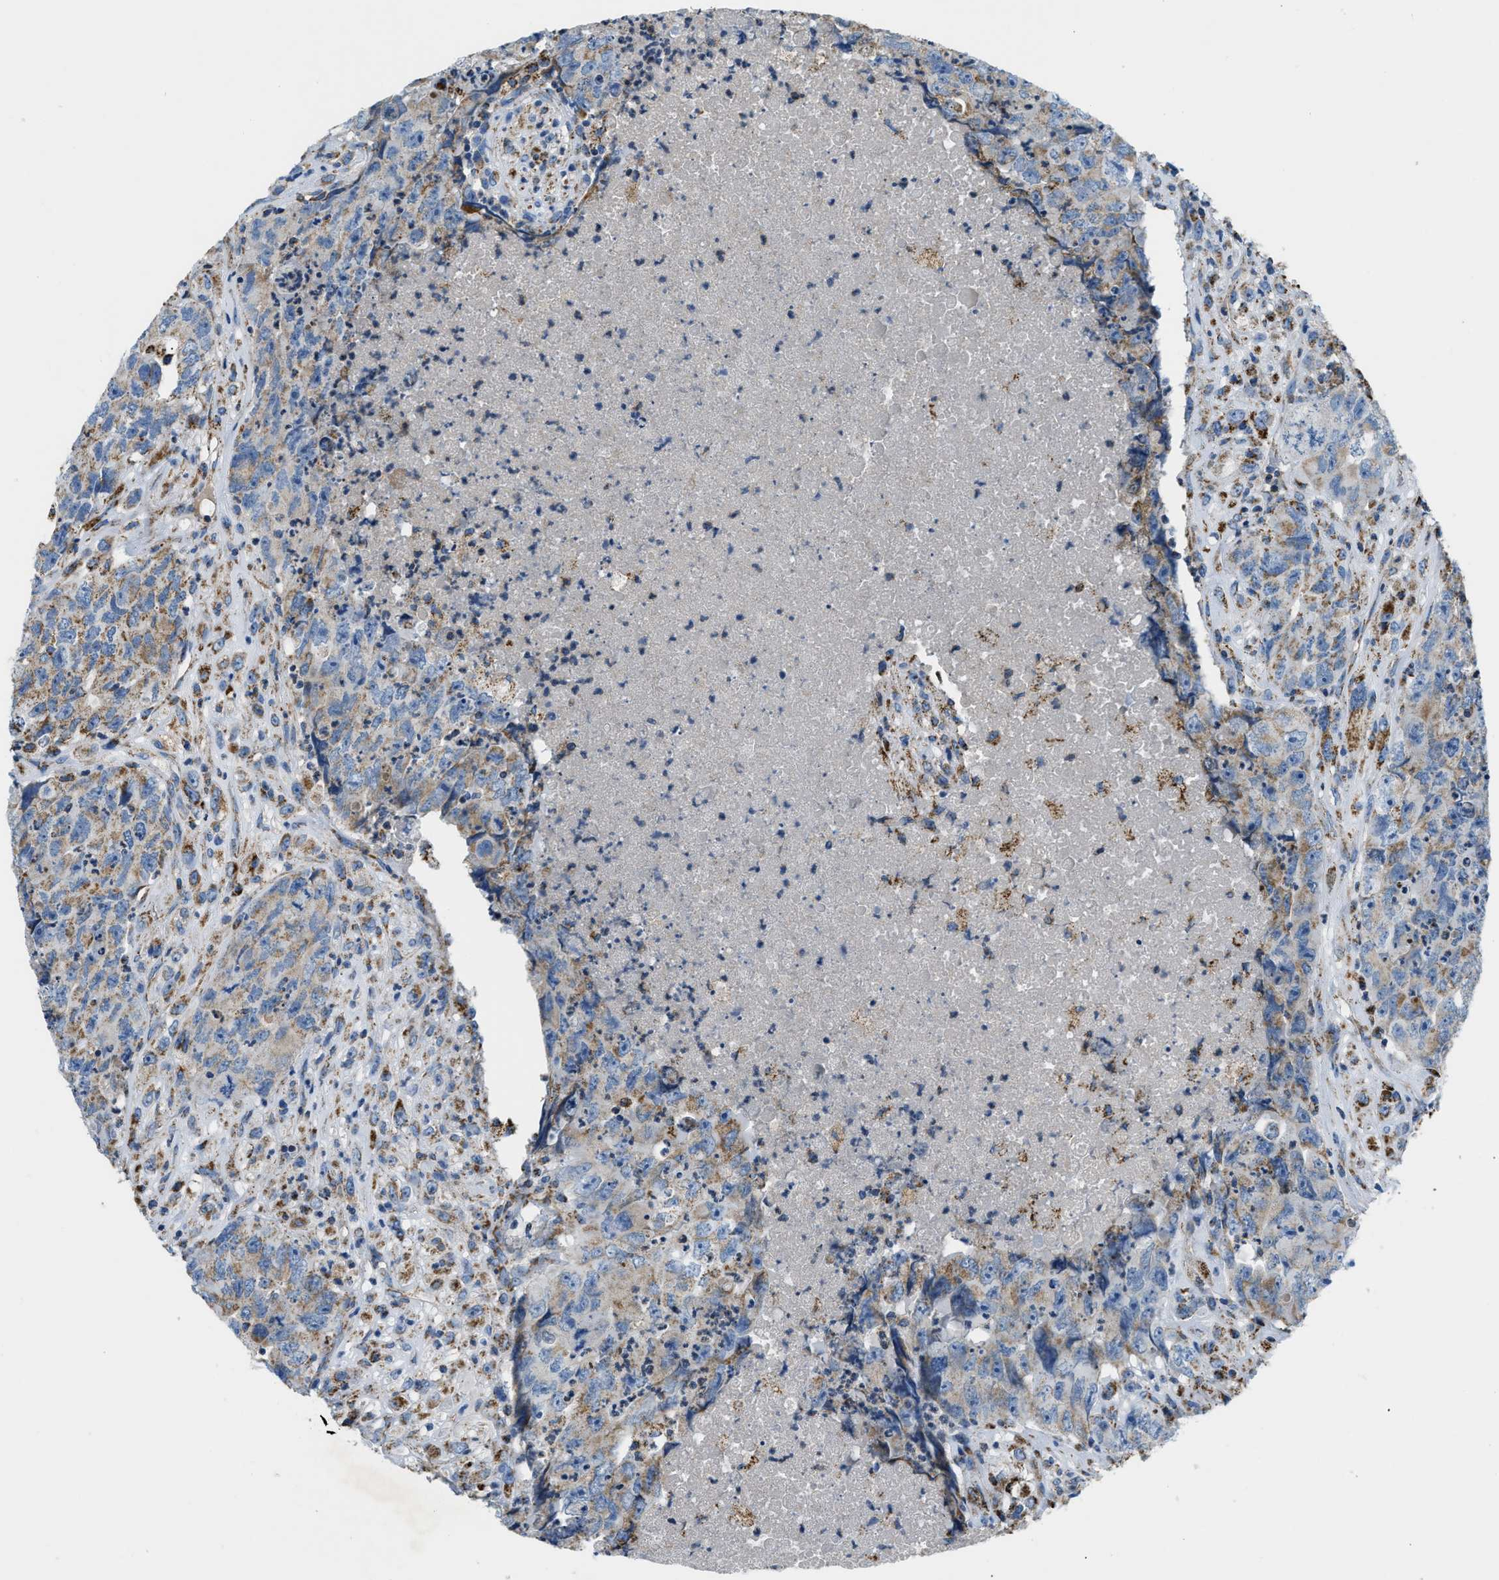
{"staining": {"intensity": "weak", "quantity": ">75%", "location": "cytoplasmic/membranous"}, "tissue": "testis cancer", "cell_type": "Tumor cells", "image_type": "cancer", "snomed": [{"axis": "morphology", "description": "Carcinoma, Embryonal, NOS"}, {"axis": "topography", "description": "Testis"}], "caption": "Immunohistochemistry photomicrograph of human testis embryonal carcinoma stained for a protein (brown), which reveals low levels of weak cytoplasmic/membranous expression in about >75% of tumor cells.", "gene": "ACADVL", "patient": {"sex": "male", "age": 32}}